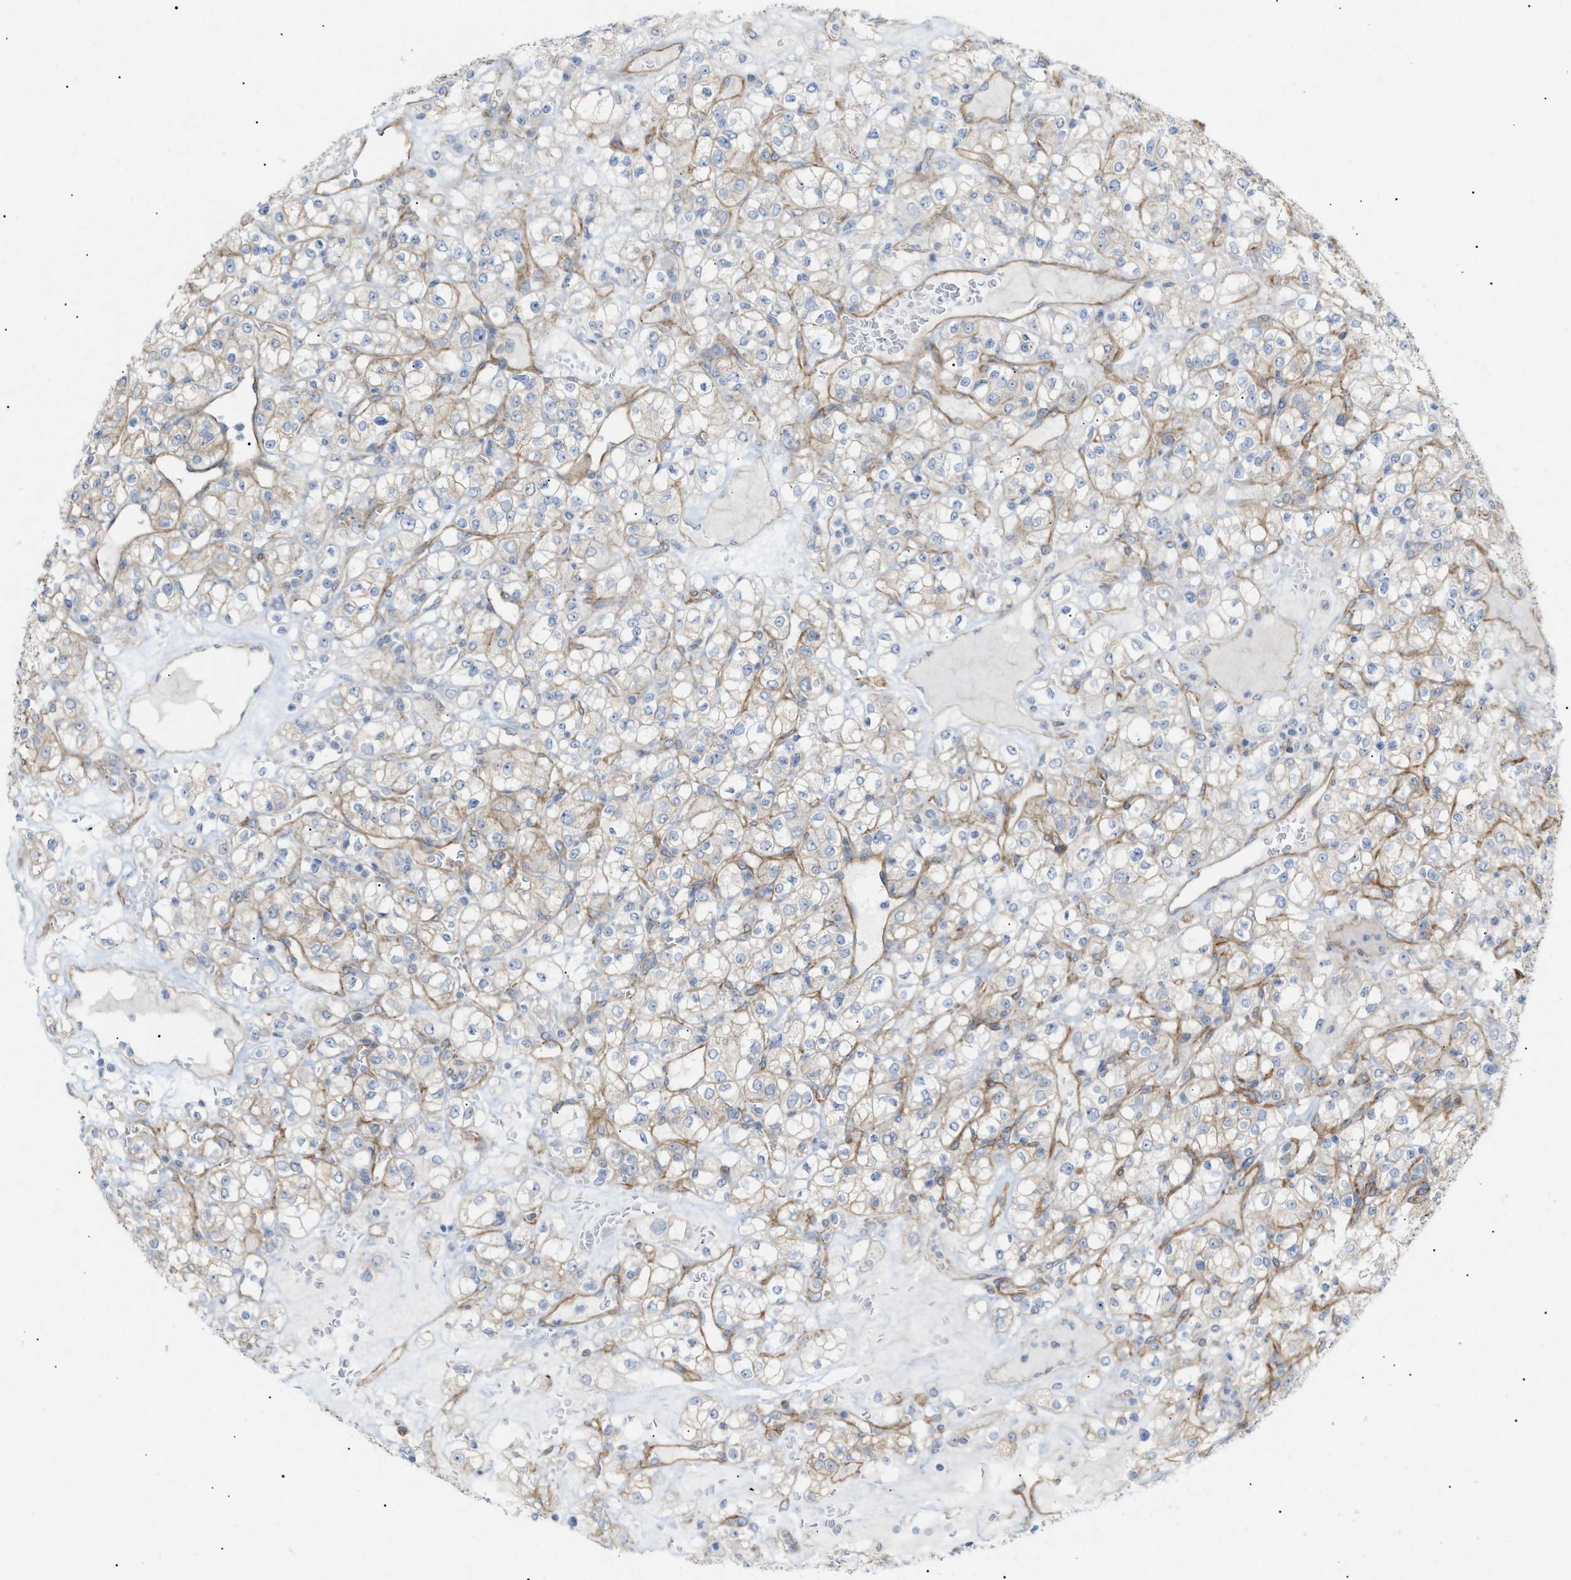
{"staining": {"intensity": "weak", "quantity": "<25%", "location": "cytoplasmic/membranous"}, "tissue": "renal cancer", "cell_type": "Tumor cells", "image_type": "cancer", "snomed": [{"axis": "morphology", "description": "Normal tissue, NOS"}, {"axis": "morphology", "description": "Adenocarcinoma, NOS"}, {"axis": "topography", "description": "Kidney"}], "caption": "This micrograph is of adenocarcinoma (renal) stained with immunohistochemistry (IHC) to label a protein in brown with the nuclei are counter-stained blue. There is no positivity in tumor cells.", "gene": "ZFHX2", "patient": {"sex": "female", "age": 72}}